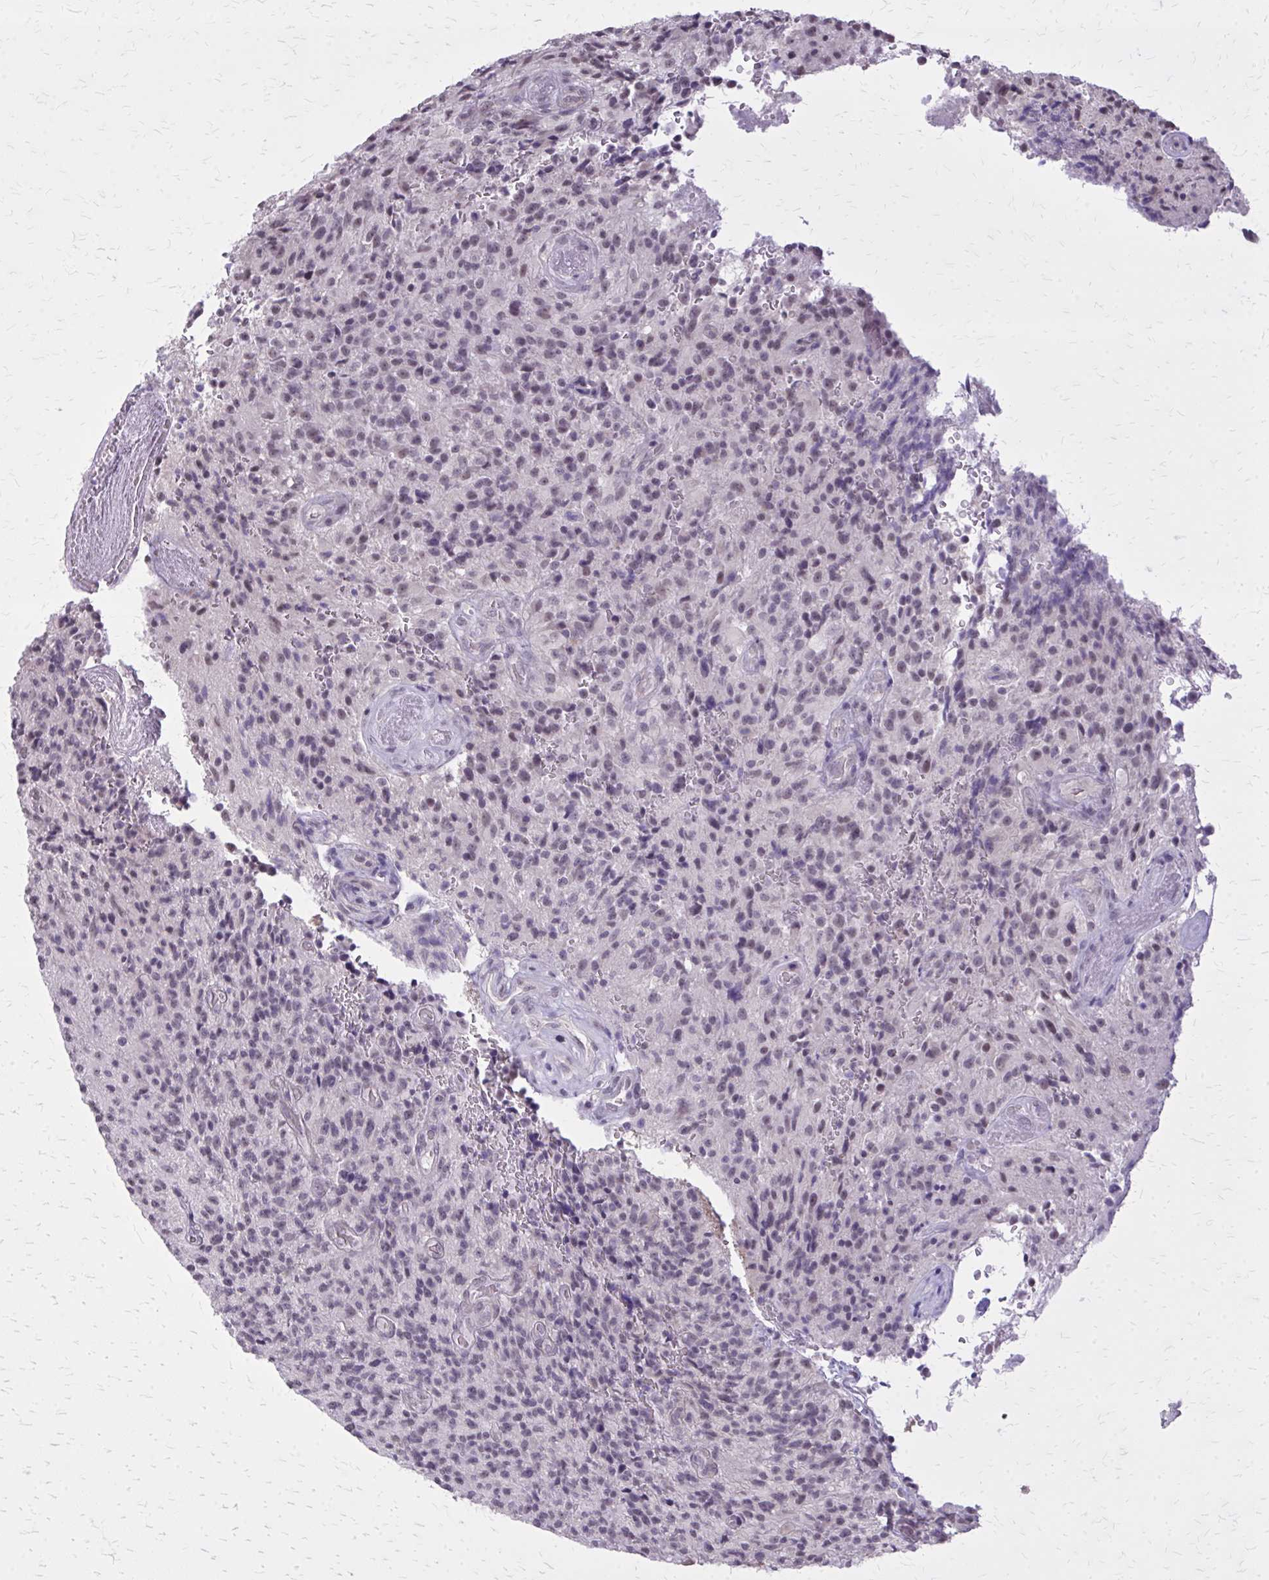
{"staining": {"intensity": "negative", "quantity": "none", "location": "none"}, "tissue": "glioma", "cell_type": "Tumor cells", "image_type": "cancer", "snomed": [{"axis": "morphology", "description": "Normal tissue, NOS"}, {"axis": "morphology", "description": "Glioma, malignant, High grade"}, {"axis": "topography", "description": "Cerebral cortex"}], "caption": "Tumor cells show no significant protein expression in malignant high-grade glioma.", "gene": "PLCB1", "patient": {"sex": "male", "age": 56}}